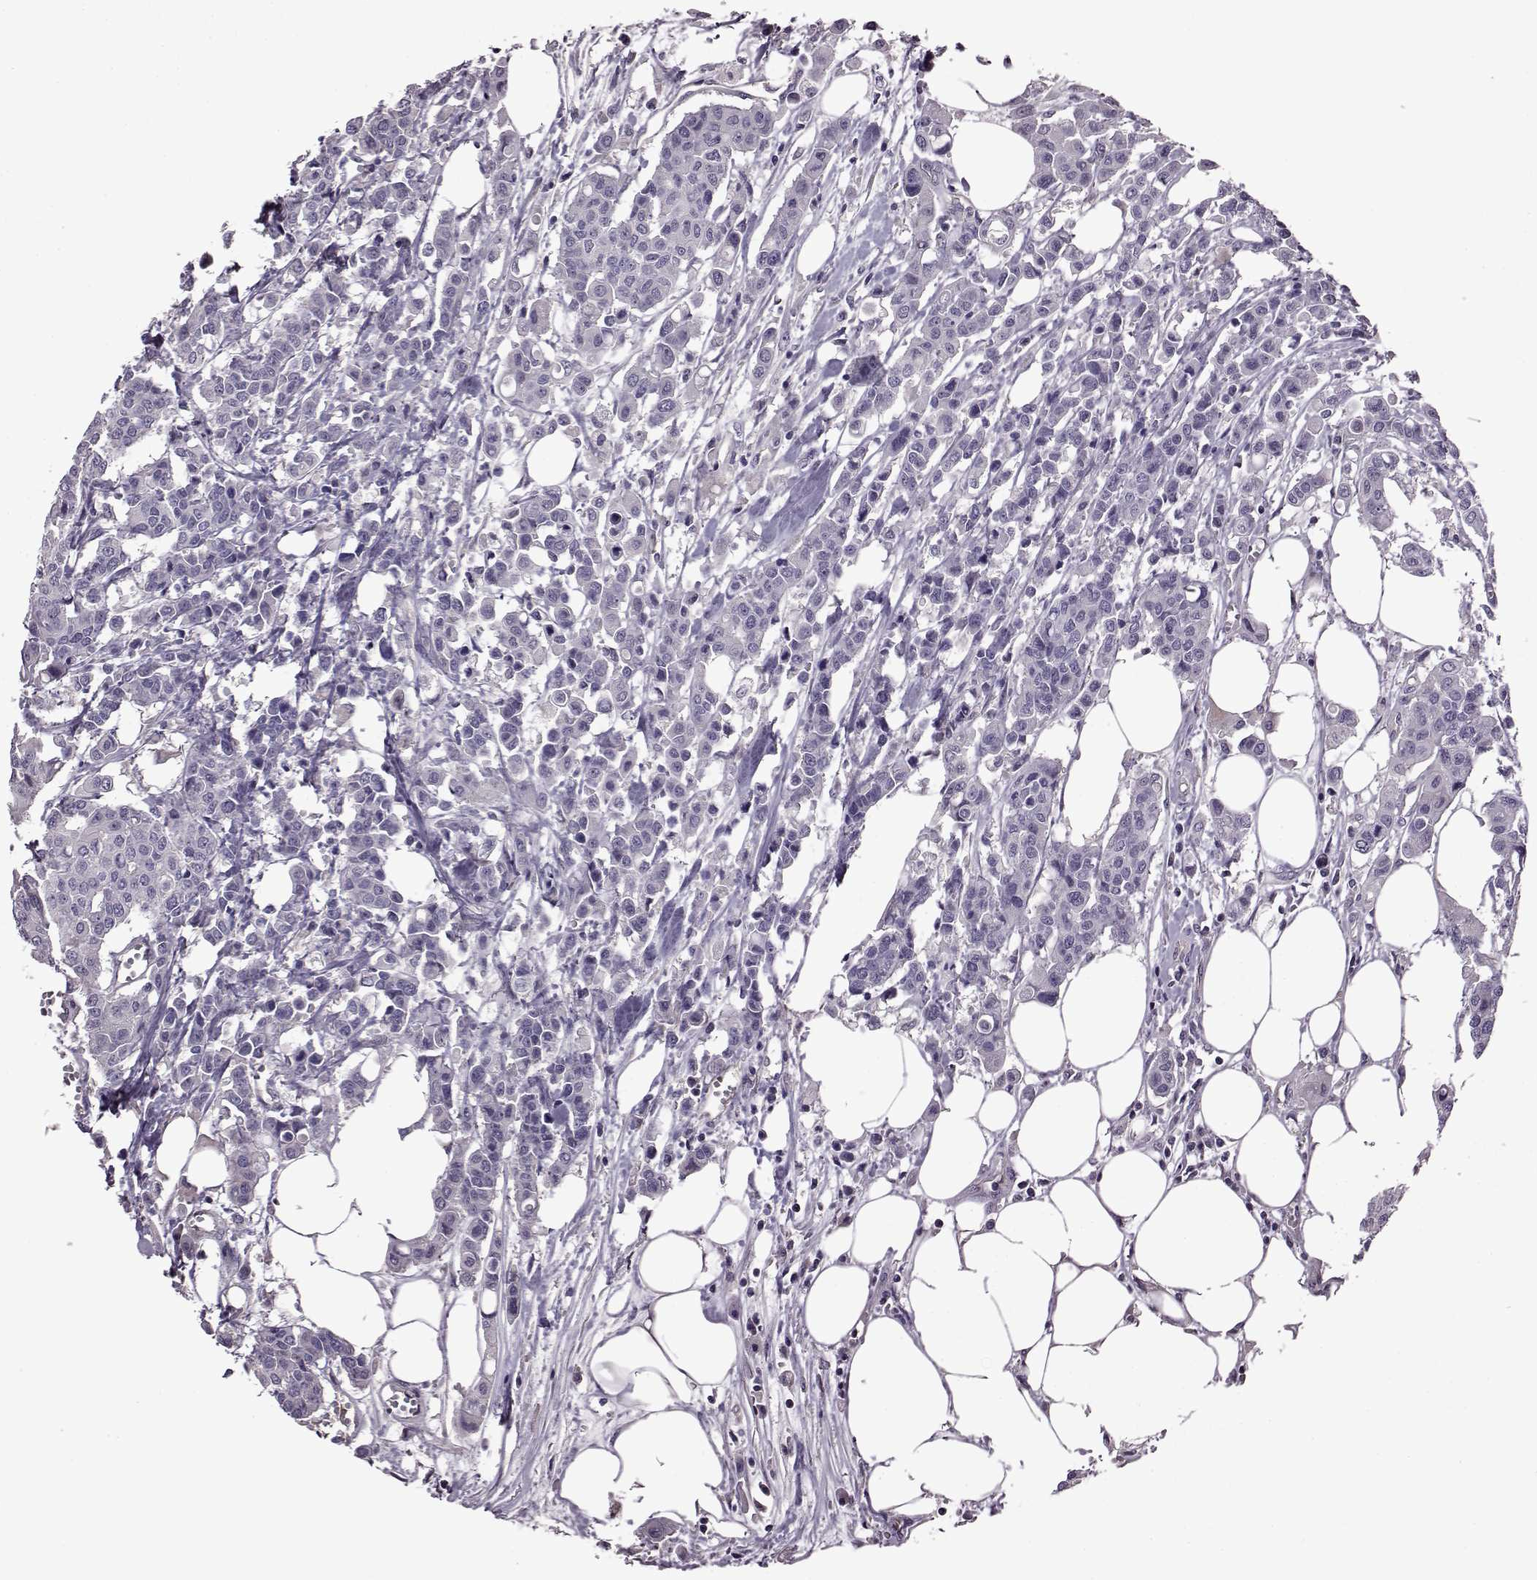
{"staining": {"intensity": "negative", "quantity": "none", "location": "none"}, "tissue": "carcinoid", "cell_type": "Tumor cells", "image_type": "cancer", "snomed": [{"axis": "morphology", "description": "Carcinoid, malignant, NOS"}, {"axis": "topography", "description": "Colon"}], "caption": "This image is of carcinoid stained with IHC to label a protein in brown with the nuclei are counter-stained blue. There is no staining in tumor cells. (DAB (3,3'-diaminobenzidine) immunohistochemistry (IHC) with hematoxylin counter stain).", "gene": "EDDM3B", "patient": {"sex": "male", "age": 81}}